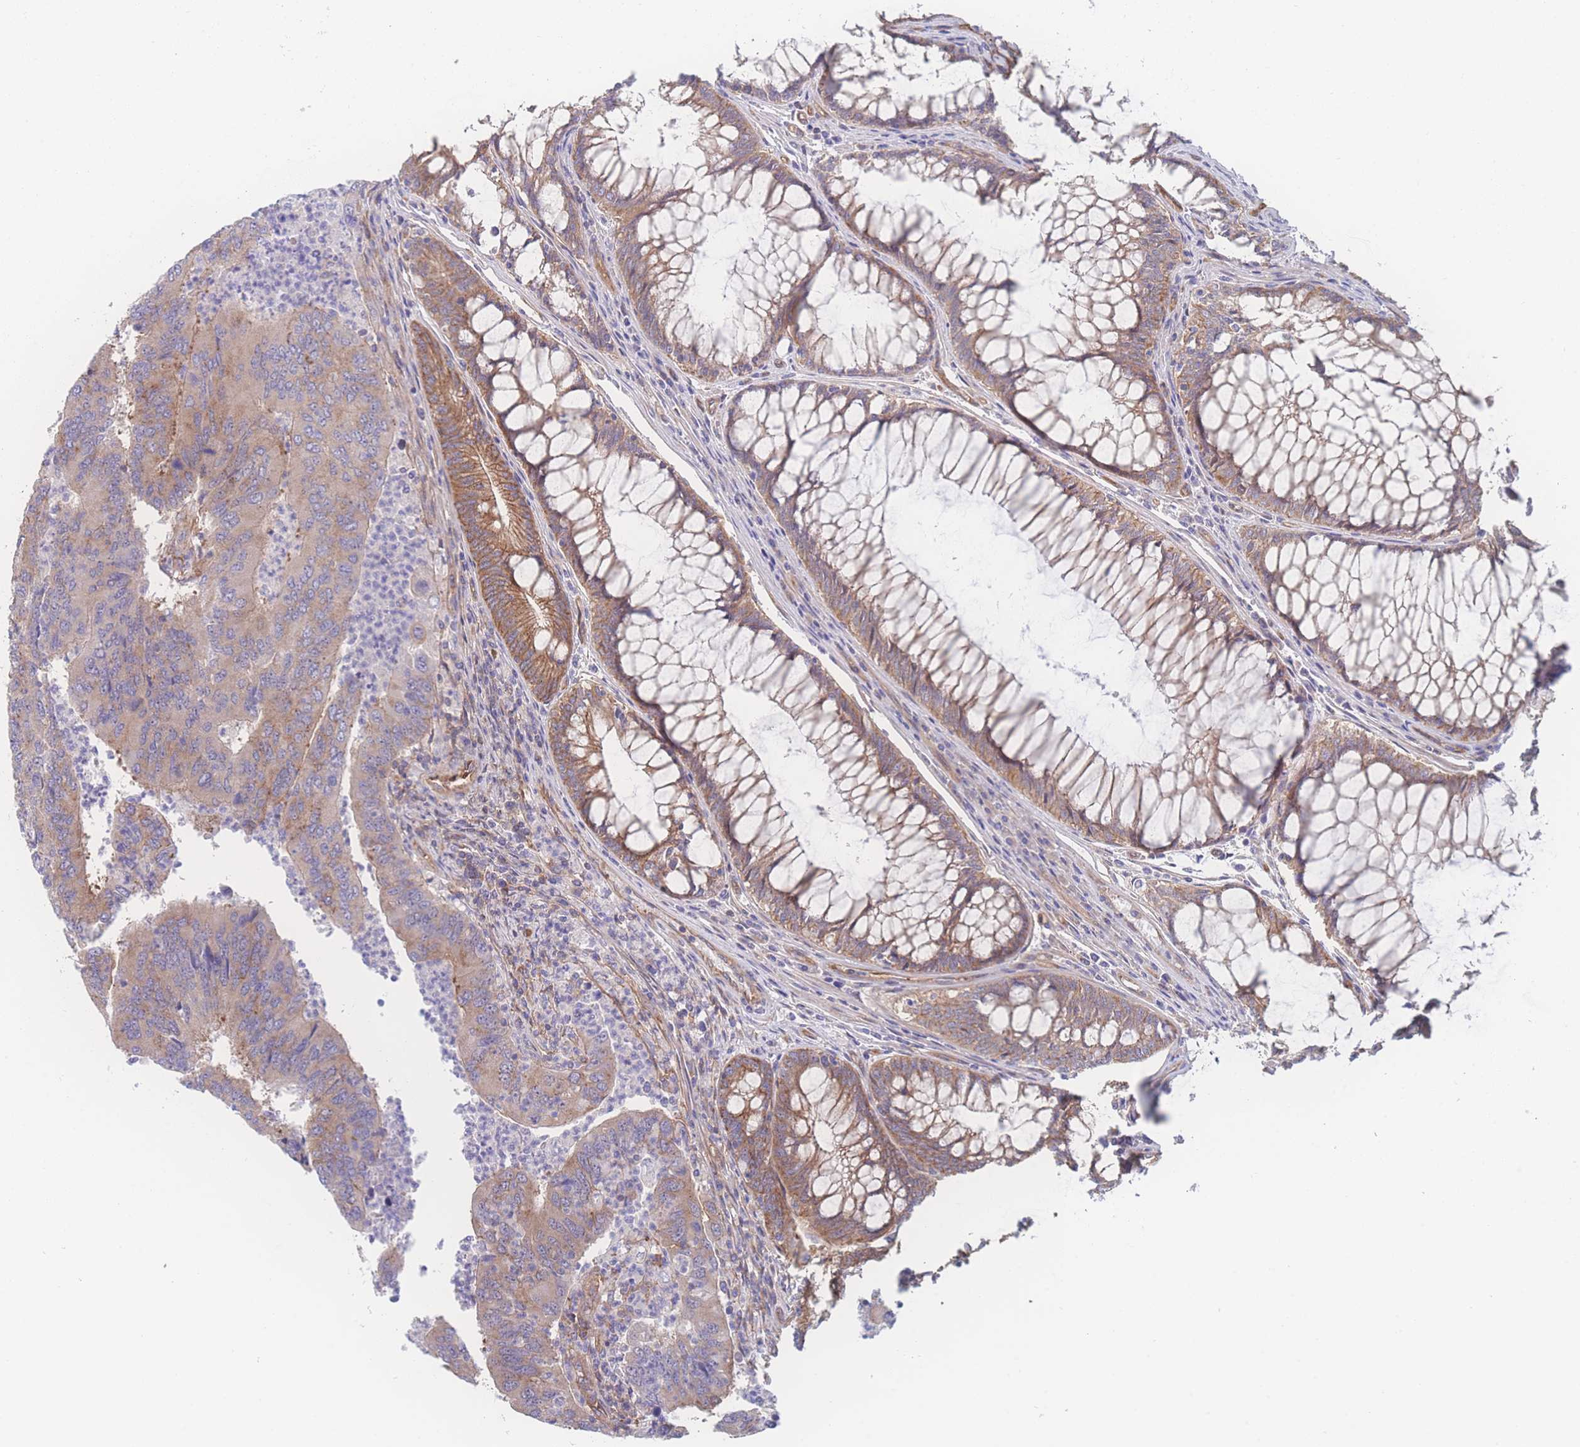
{"staining": {"intensity": "weak", "quantity": "25%-75%", "location": "cytoplasmic/membranous"}, "tissue": "colorectal cancer", "cell_type": "Tumor cells", "image_type": "cancer", "snomed": [{"axis": "morphology", "description": "Adenocarcinoma, NOS"}, {"axis": "topography", "description": "Colon"}], "caption": "Immunohistochemistry (IHC) histopathology image of neoplastic tissue: human colorectal cancer (adenocarcinoma) stained using immunohistochemistry (IHC) reveals low levels of weak protein expression localized specifically in the cytoplasmic/membranous of tumor cells, appearing as a cytoplasmic/membranous brown color.", "gene": "CFAP97", "patient": {"sex": "female", "age": 67}}